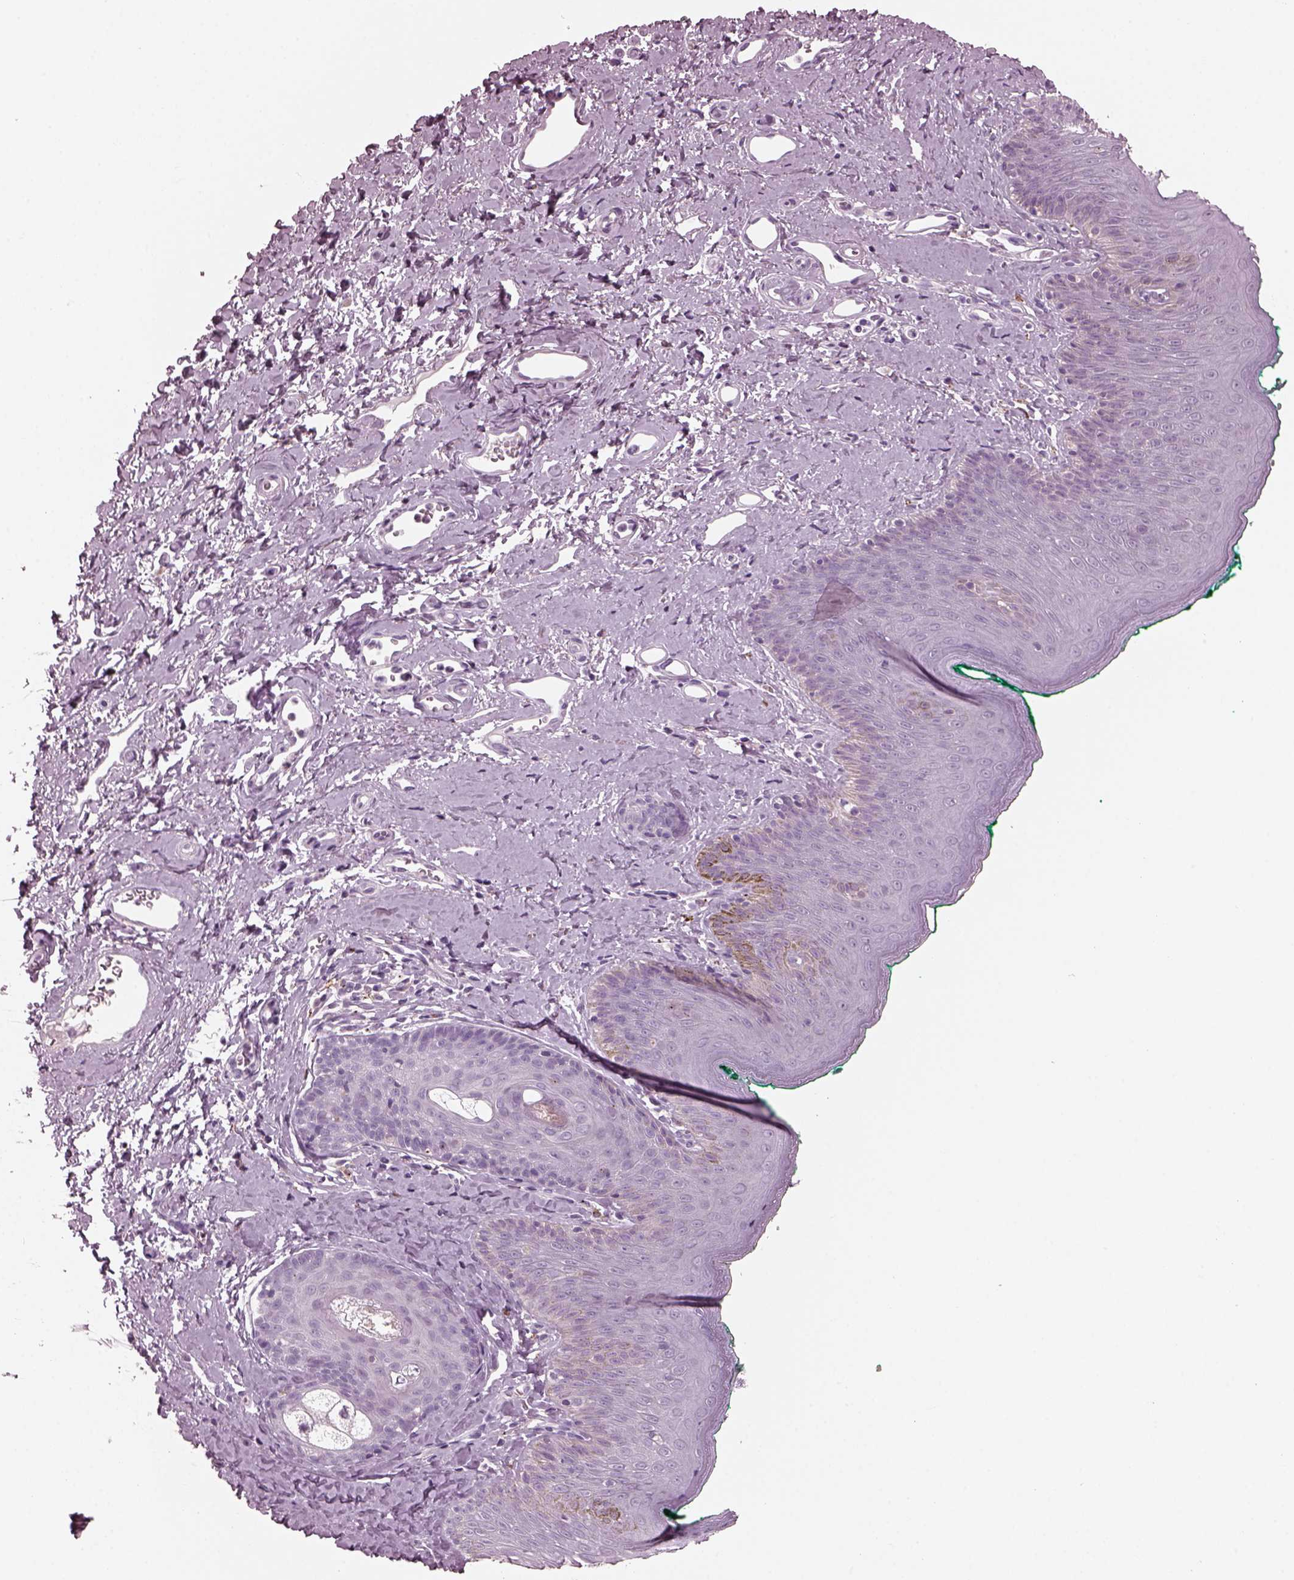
{"staining": {"intensity": "negative", "quantity": "none", "location": "none"}, "tissue": "skin", "cell_type": "Epidermal cells", "image_type": "normal", "snomed": [{"axis": "morphology", "description": "Normal tissue, NOS"}, {"axis": "topography", "description": "Vulva"}], "caption": "This micrograph is of unremarkable skin stained with immunohistochemistry (IHC) to label a protein in brown with the nuclei are counter-stained blue. There is no expression in epidermal cells.", "gene": "SLAMF8", "patient": {"sex": "female", "age": 66}}